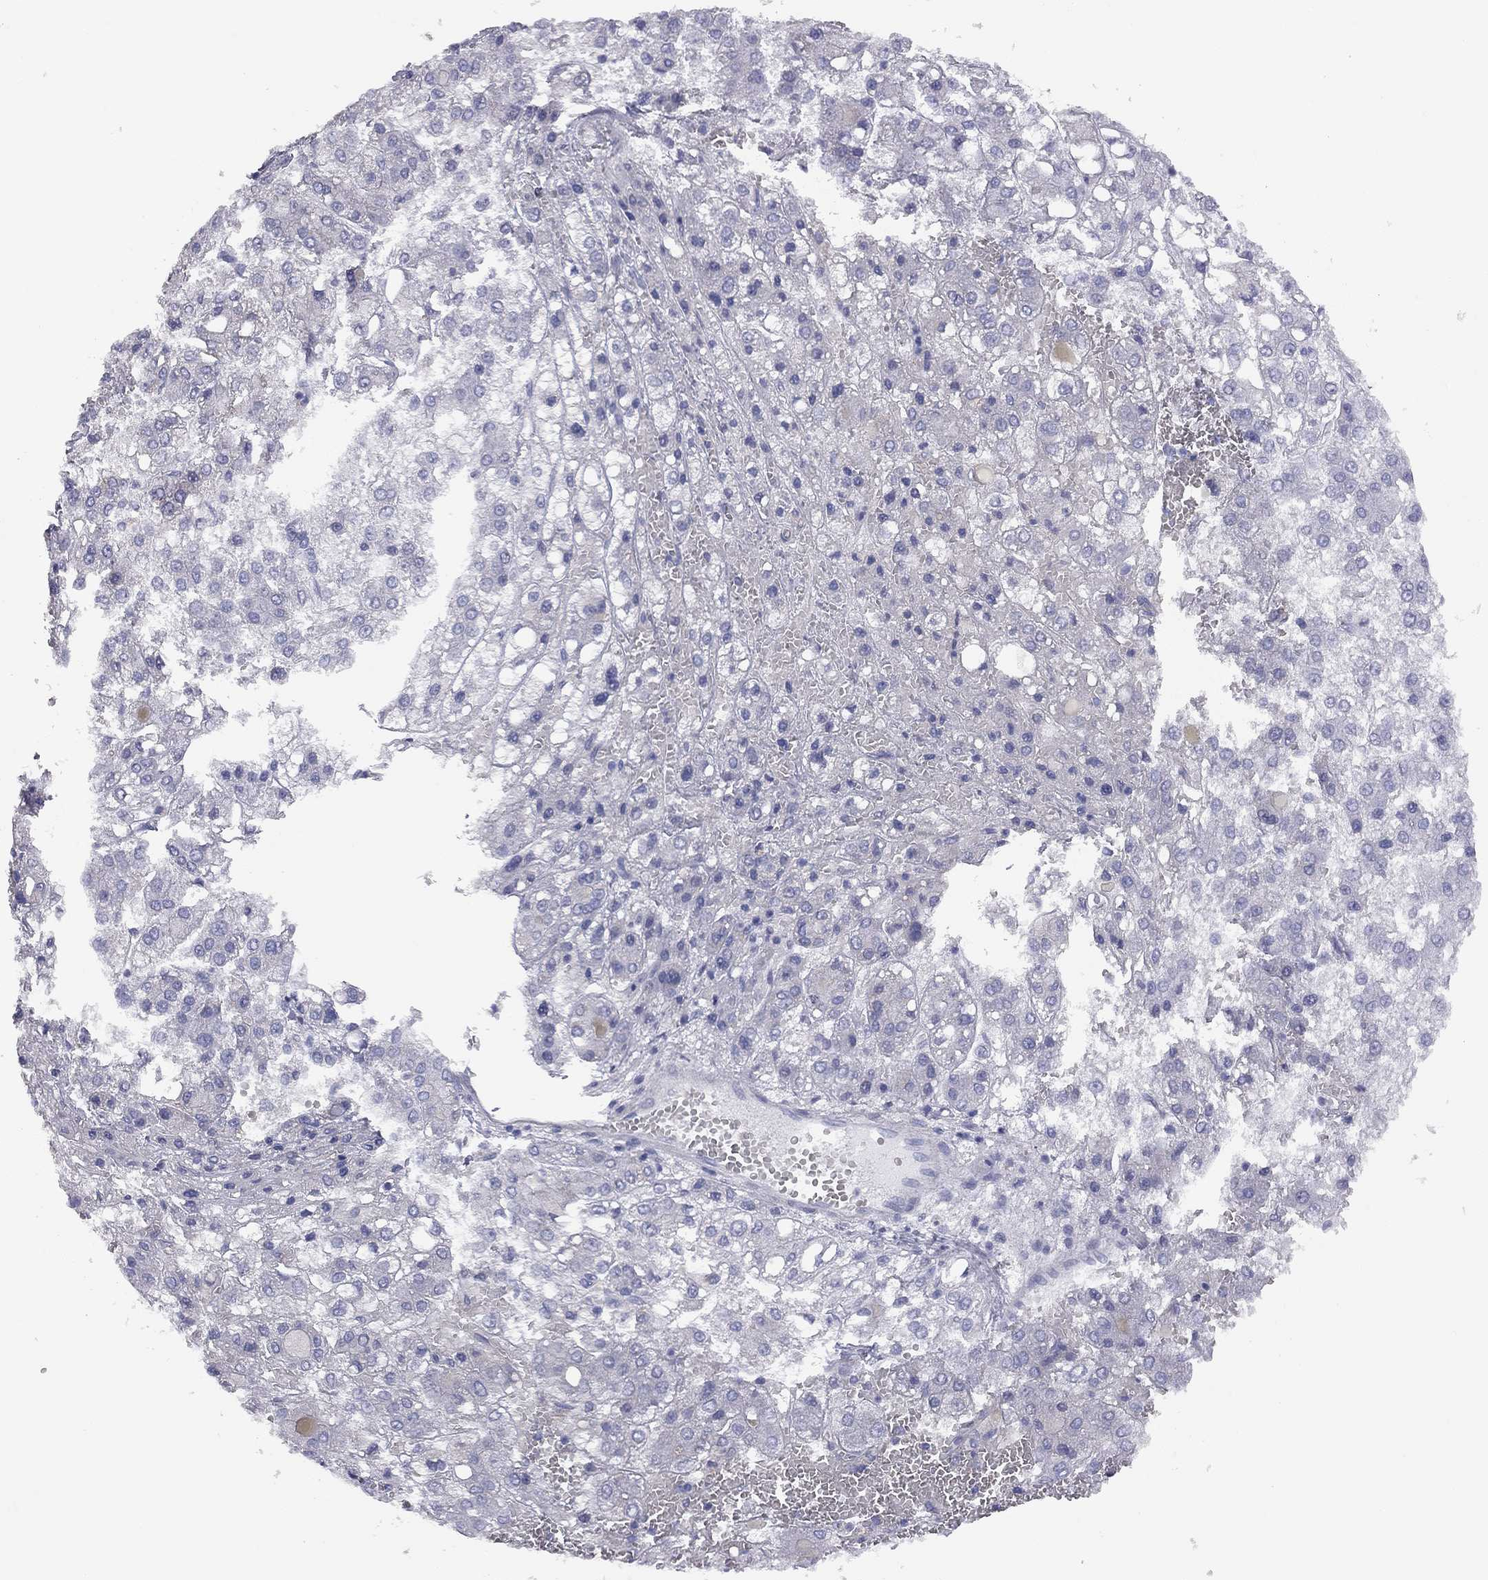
{"staining": {"intensity": "negative", "quantity": "none", "location": "none"}, "tissue": "liver cancer", "cell_type": "Tumor cells", "image_type": "cancer", "snomed": [{"axis": "morphology", "description": "Carcinoma, Hepatocellular, NOS"}, {"axis": "topography", "description": "Liver"}], "caption": "DAB (3,3'-diaminobenzidine) immunohistochemical staining of liver hepatocellular carcinoma exhibits no significant staining in tumor cells.", "gene": "ADCYAP1", "patient": {"sex": "male", "age": 73}}